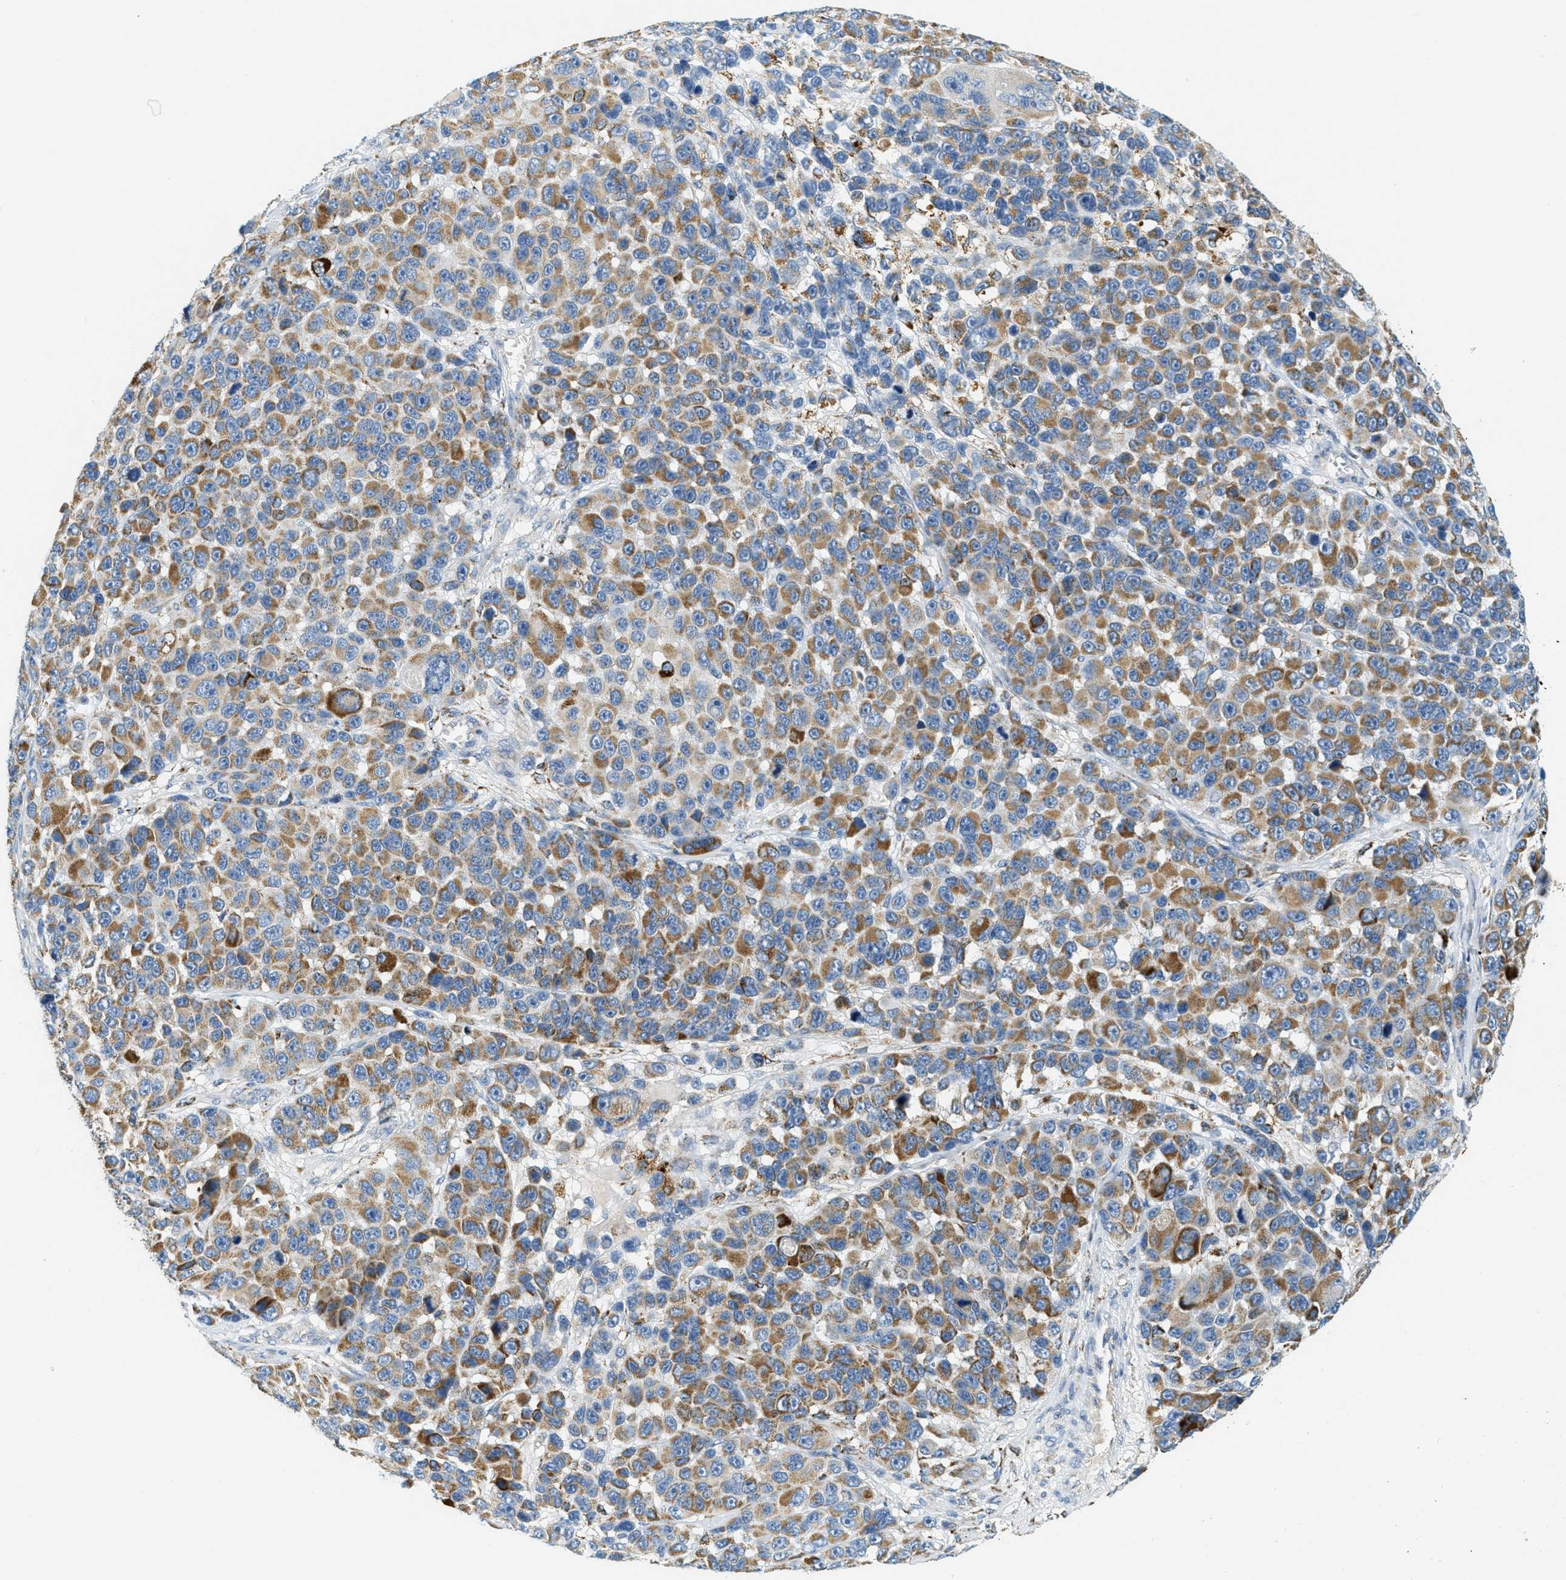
{"staining": {"intensity": "moderate", "quantity": ">75%", "location": "cytoplasmic/membranous"}, "tissue": "melanoma", "cell_type": "Tumor cells", "image_type": "cancer", "snomed": [{"axis": "morphology", "description": "Malignant melanoma, NOS"}, {"axis": "topography", "description": "Skin"}], "caption": "Tumor cells exhibit medium levels of moderate cytoplasmic/membranous staining in about >75% of cells in malignant melanoma.", "gene": "HLCS", "patient": {"sex": "male", "age": 53}}